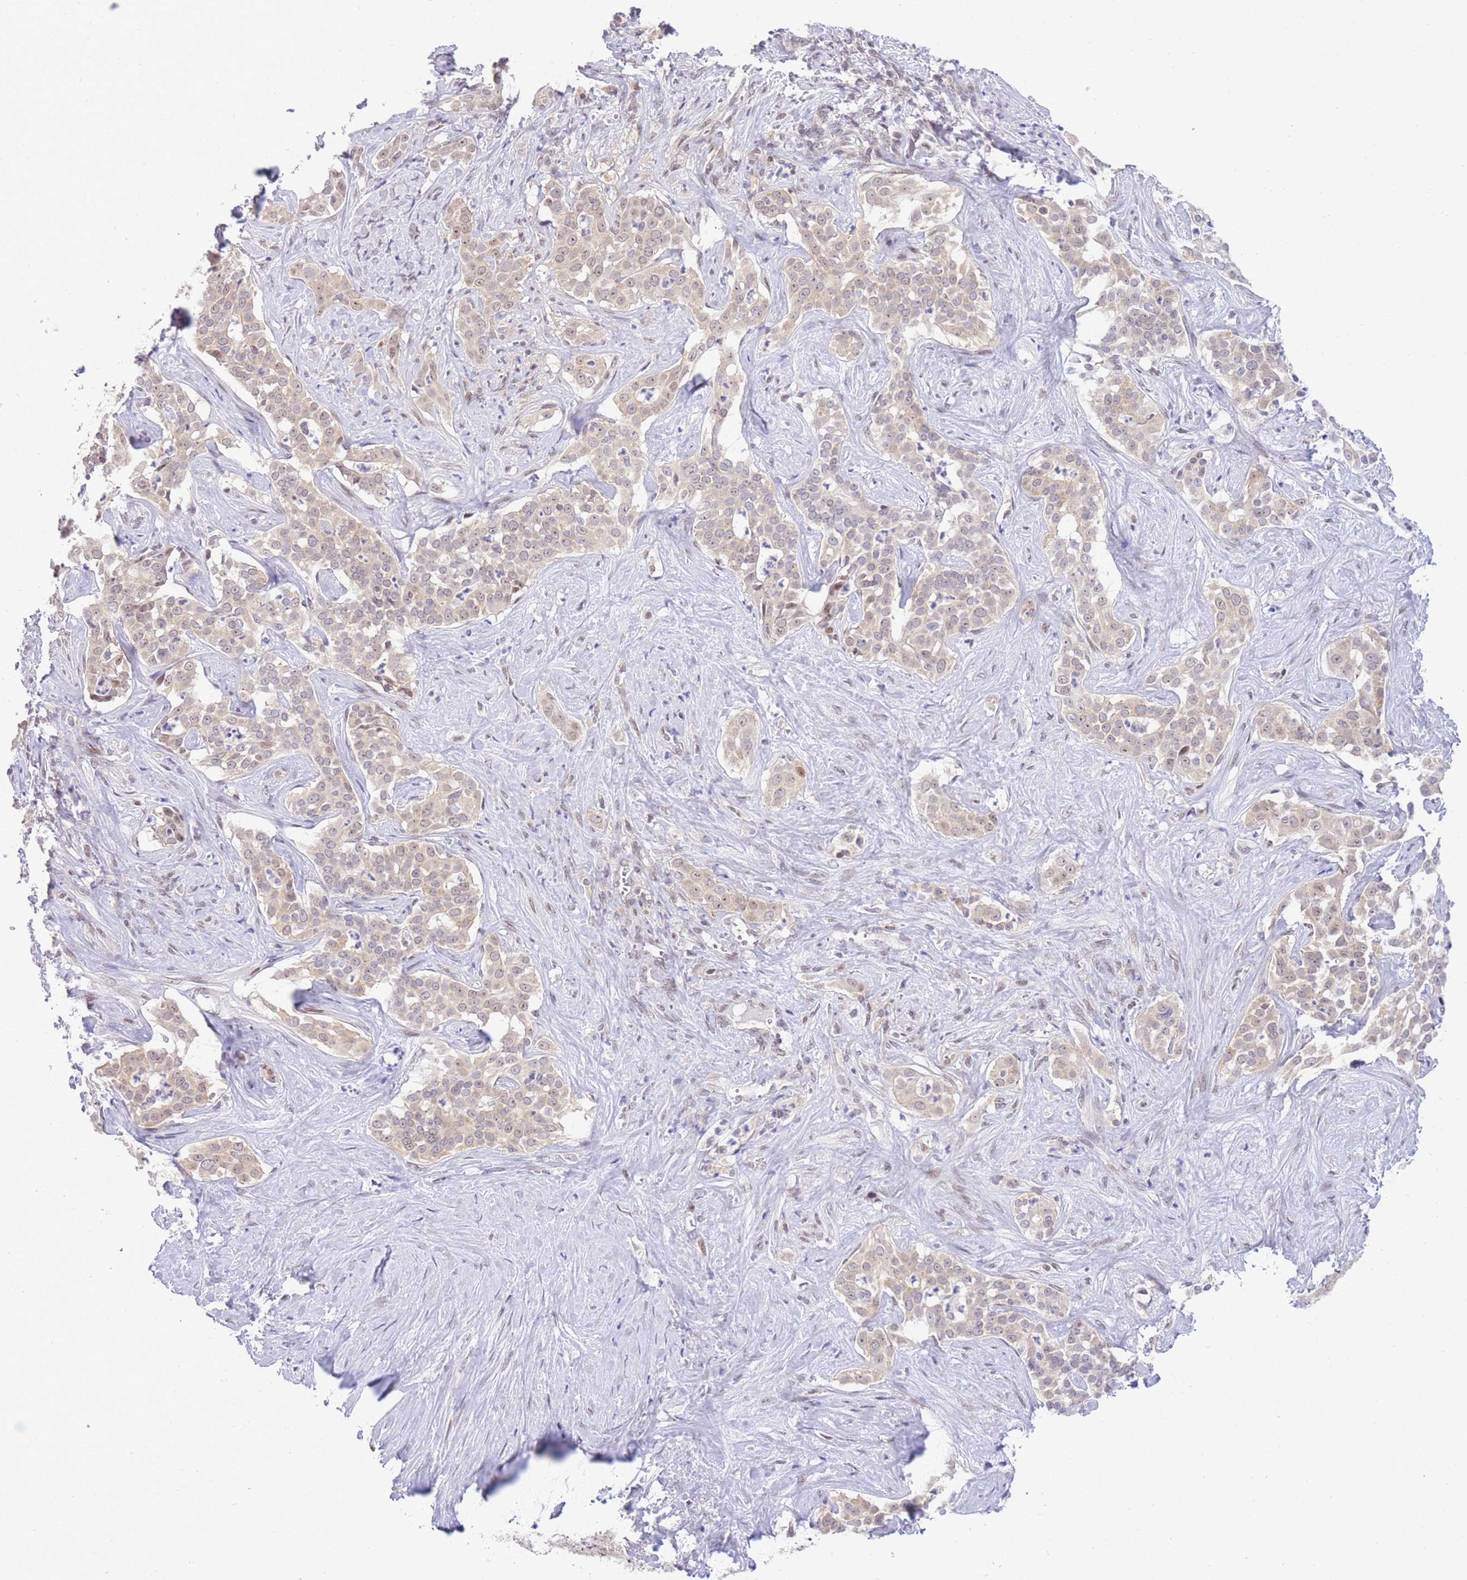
{"staining": {"intensity": "weak", "quantity": "<25%", "location": "cytoplasmic/membranous"}, "tissue": "liver cancer", "cell_type": "Tumor cells", "image_type": "cancer", "snomed": [{"axis": "morphology", "description": "Cholangiocarcinoma"}, {"axis": "topography", "description": "Liver"}], "caption": "Immunohistochemistry image of liver cancer (cholangiocarcinoma) stained for a protein (brown), which demonstrates no staining in tumor cells.", "gene": "STK39", "patient": {"sex": "male", "age": 67}}